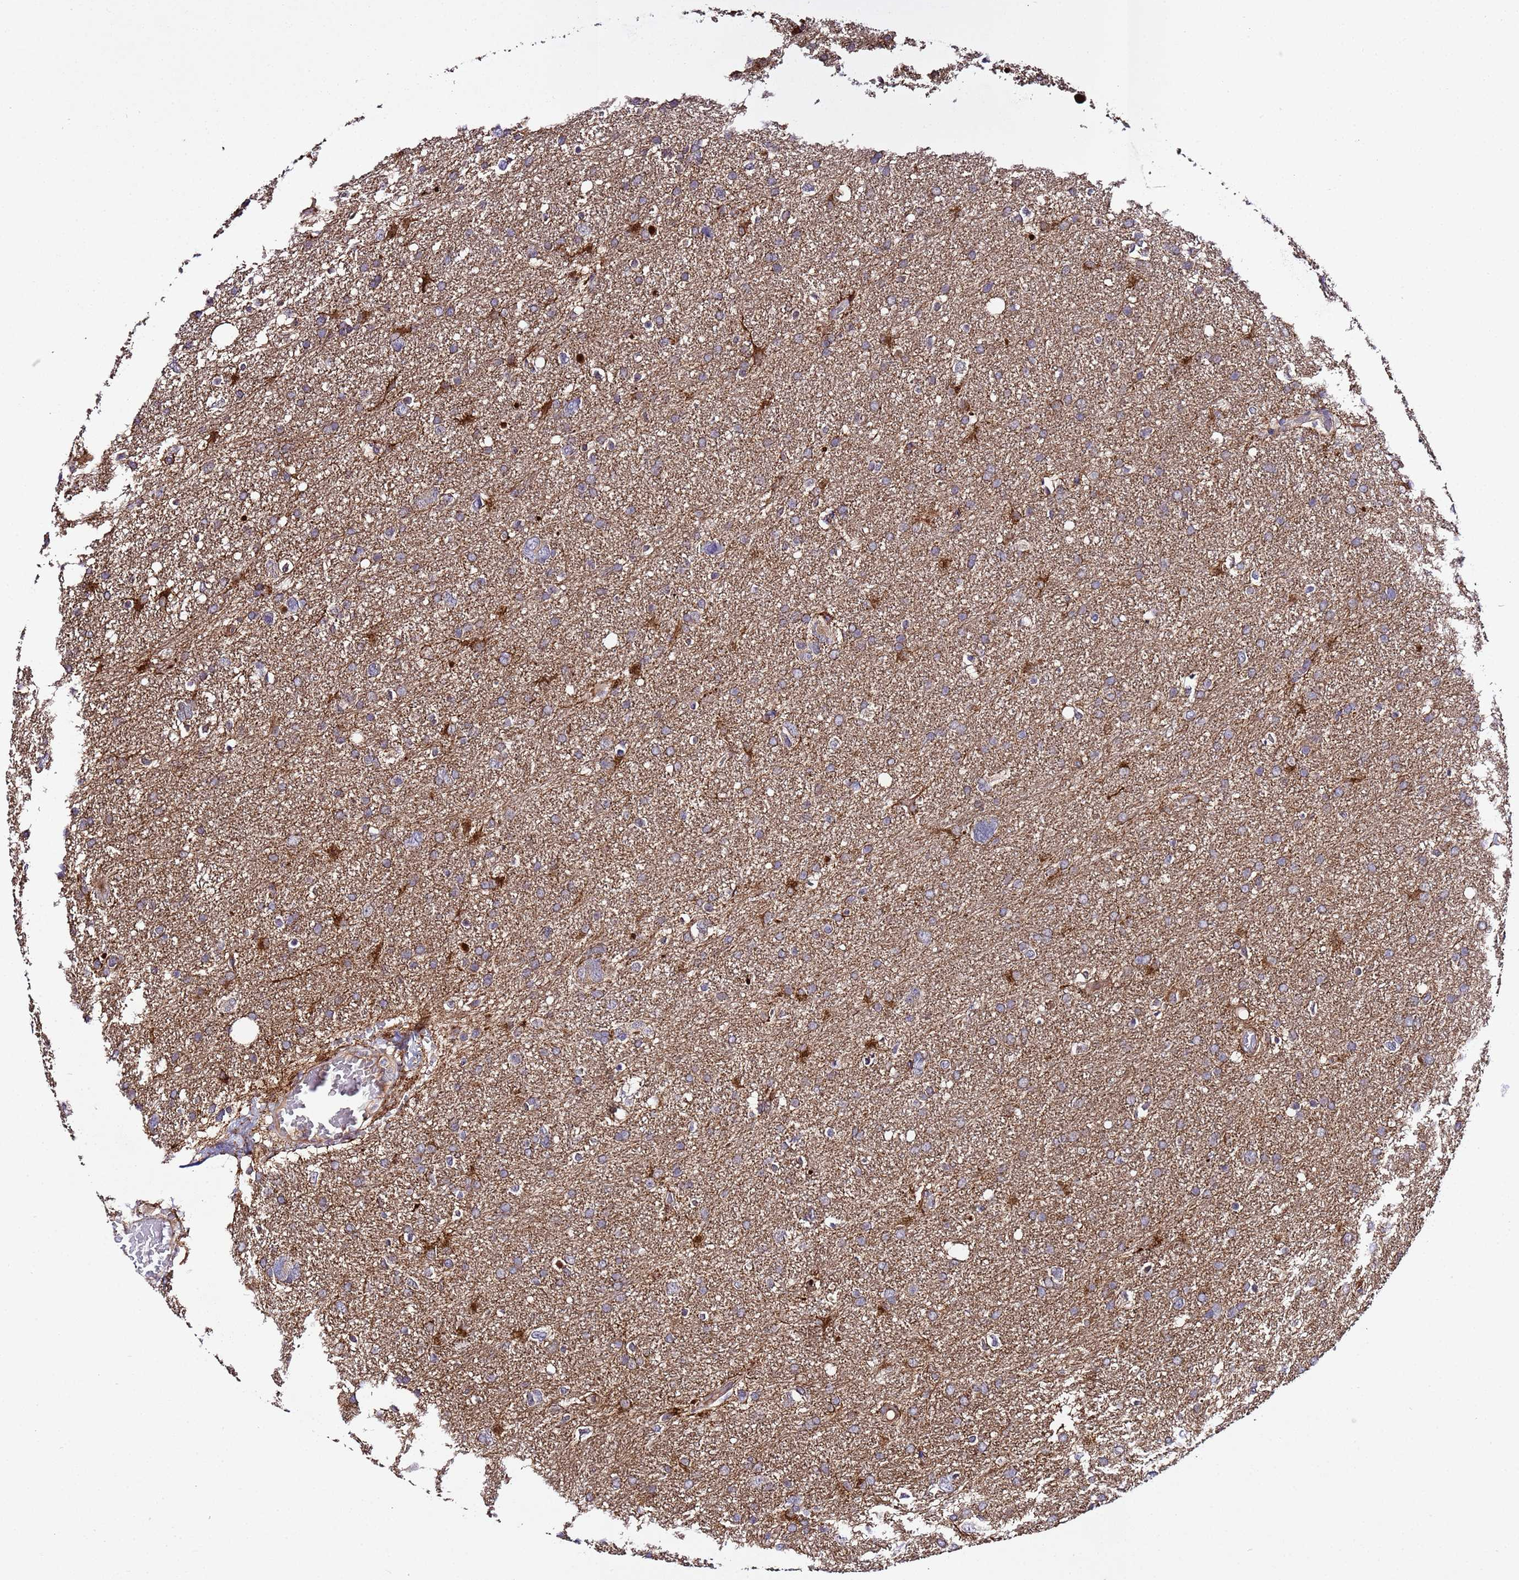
{"staining": {"intensity": "weak", "quantity": "25%-75%", "location": "cytoplasmic/membranous"}, "tissue": "glioma", "cell_type": "Tumor cells", "image_type": "cancer", "snomed": [{"axis": "morphology", "description": "Glioma, malignant, High grade"}, {"axis": "topography", "description": "Brain"}], "caption": "Immunohistochemistry (IHC) histopathology image of human high-grade glioma (malignant) stained for a protein (brown), which shows low levels of weak cytoplasmic/membranous positivity in about 25%-75% of tumor cells.", "gene": "PLXDC2", "patient": {"sex": "male", "age": 61}}